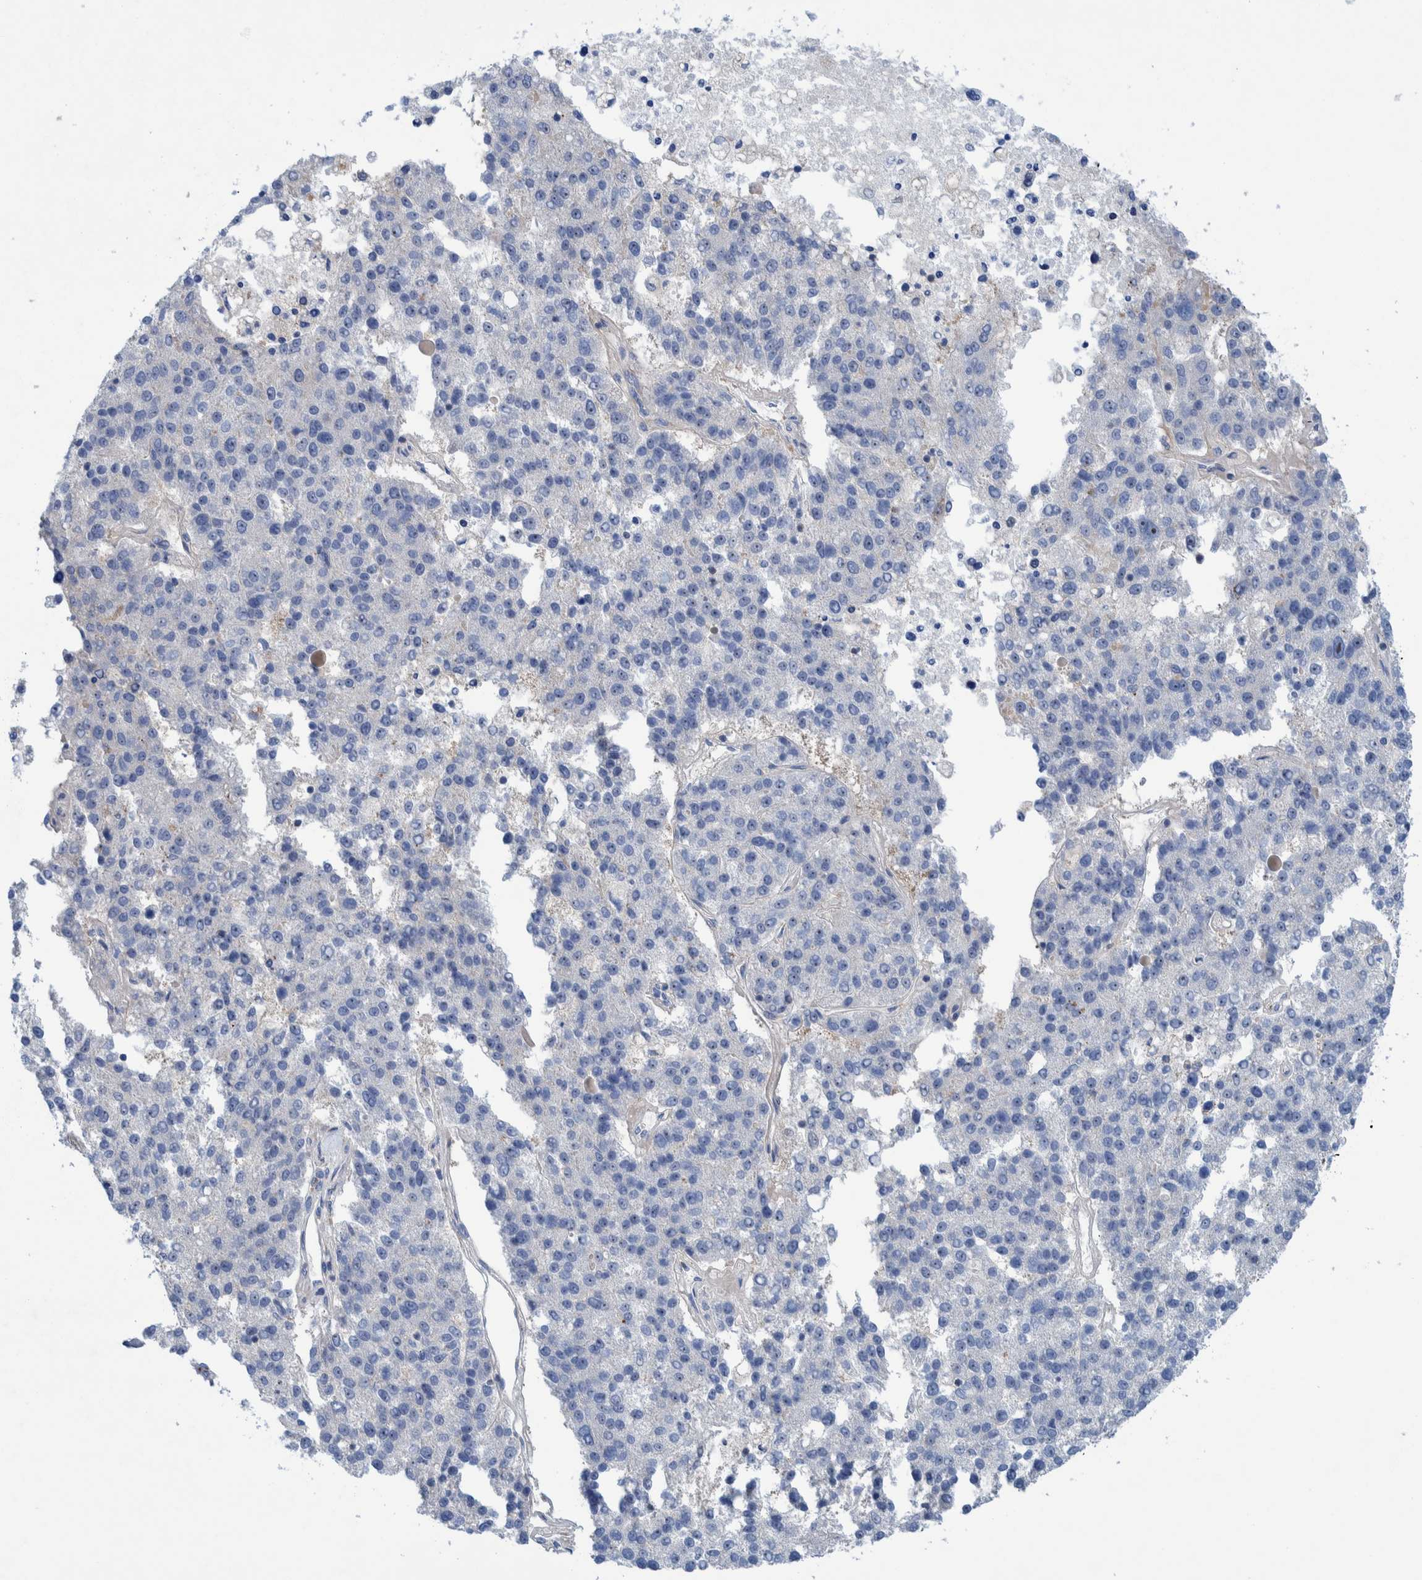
{"staining": {"intensity": "negative", "quantity": "none", "location": "none"}, "tissue": "pancreatic cancer", "cell_type": "Tumor cells", "image_type": "cancer", "snomed": [{"axis": "morphology", "description": "Adenocarcinoma, NOS"}, {"axis": "topography", "description": "Pancreas"}], "caption": "Immunohistochemical staining of pancreatic cancer (adenocarcinoma) shows no significant expression in tumor cells.", "gene": "TRIM58", "patient": {"sex": "female", "age": 61}}